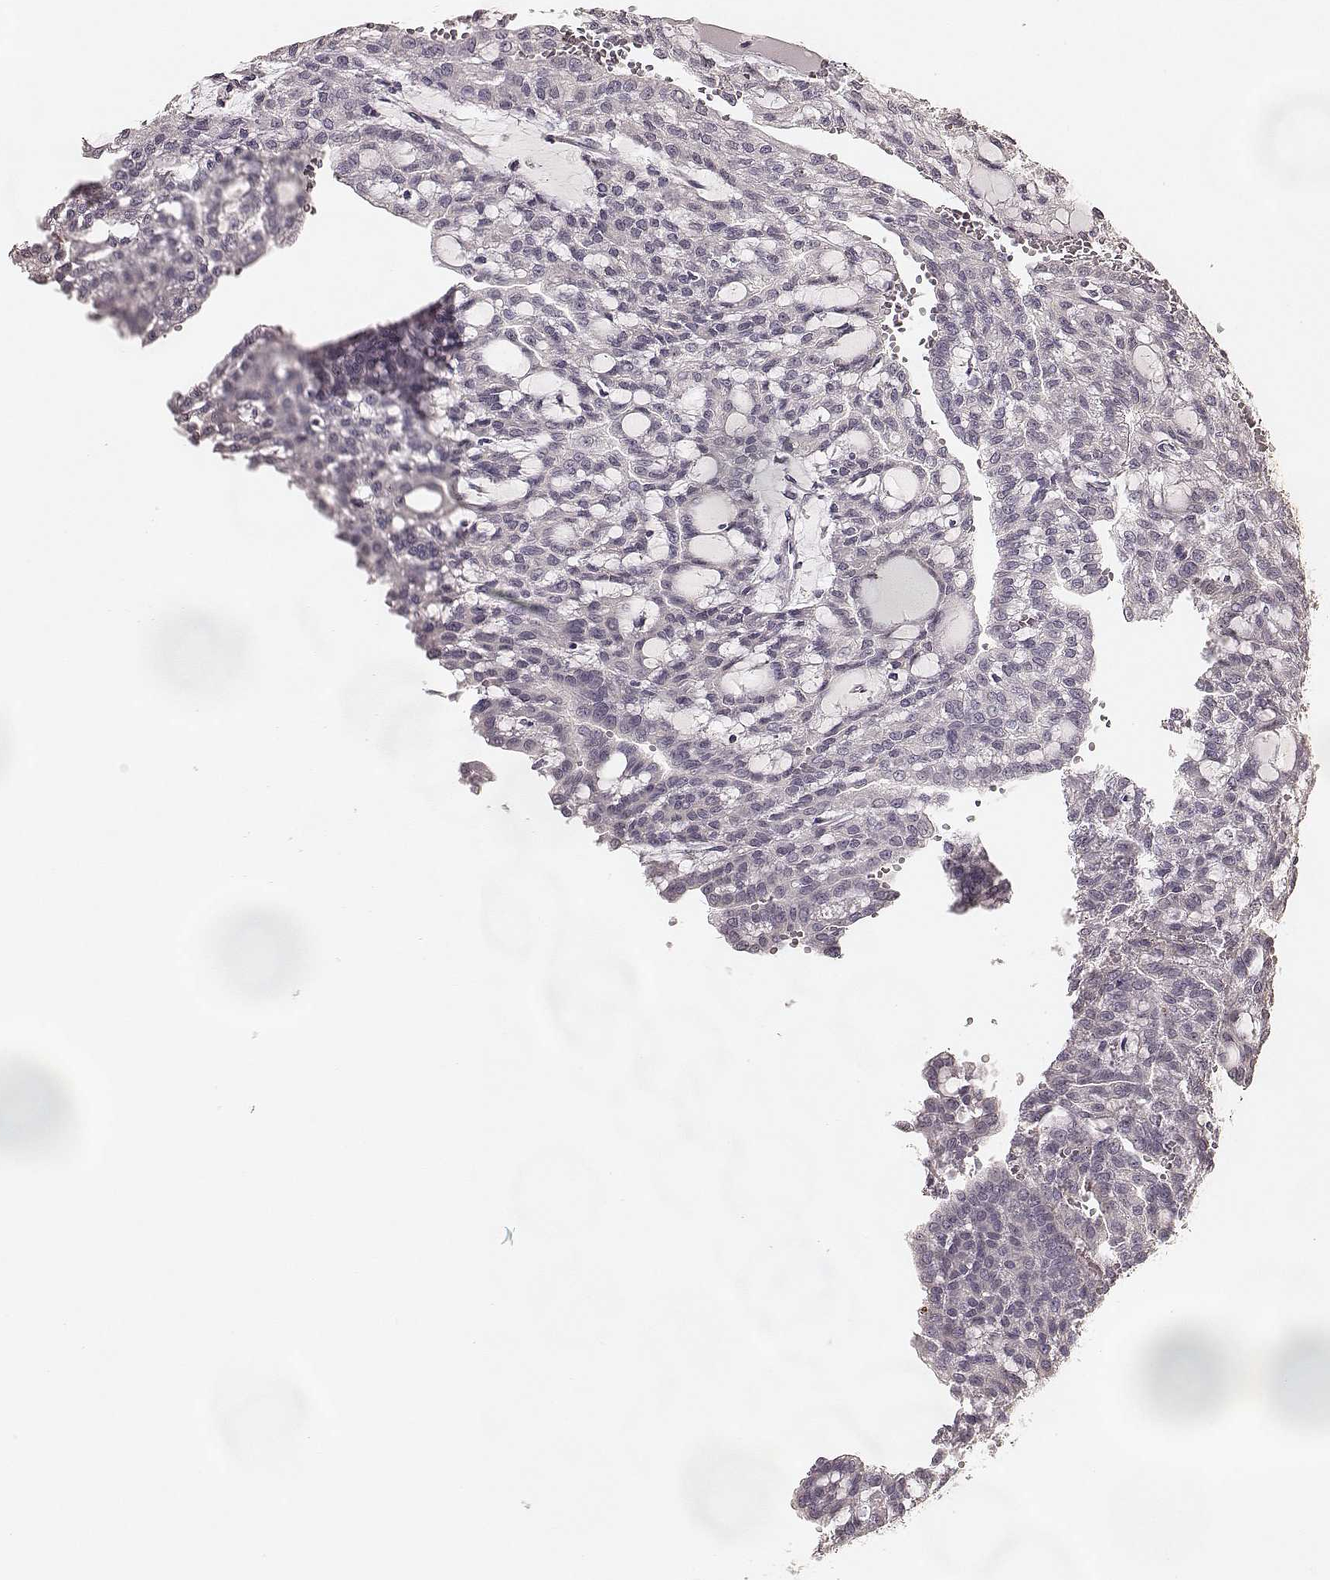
{"staining": {"intensity": "negative", "quantity": "none", "location": "none"}, "tissue": "renal cancer", "cell_type": "Tumor cells", "image_type": "cancer", "snomed": [{"axis": "morphology", "description": "Adenocarcinoma, NOS"}, {"axis": "topography", "description": "Kidney"}], "caption": "A micrograph of human renal adenocarcinoma is negative for staining in tumor cells.", "gene": "LY6K", "patient": {"sex": "male", "age": 63}}